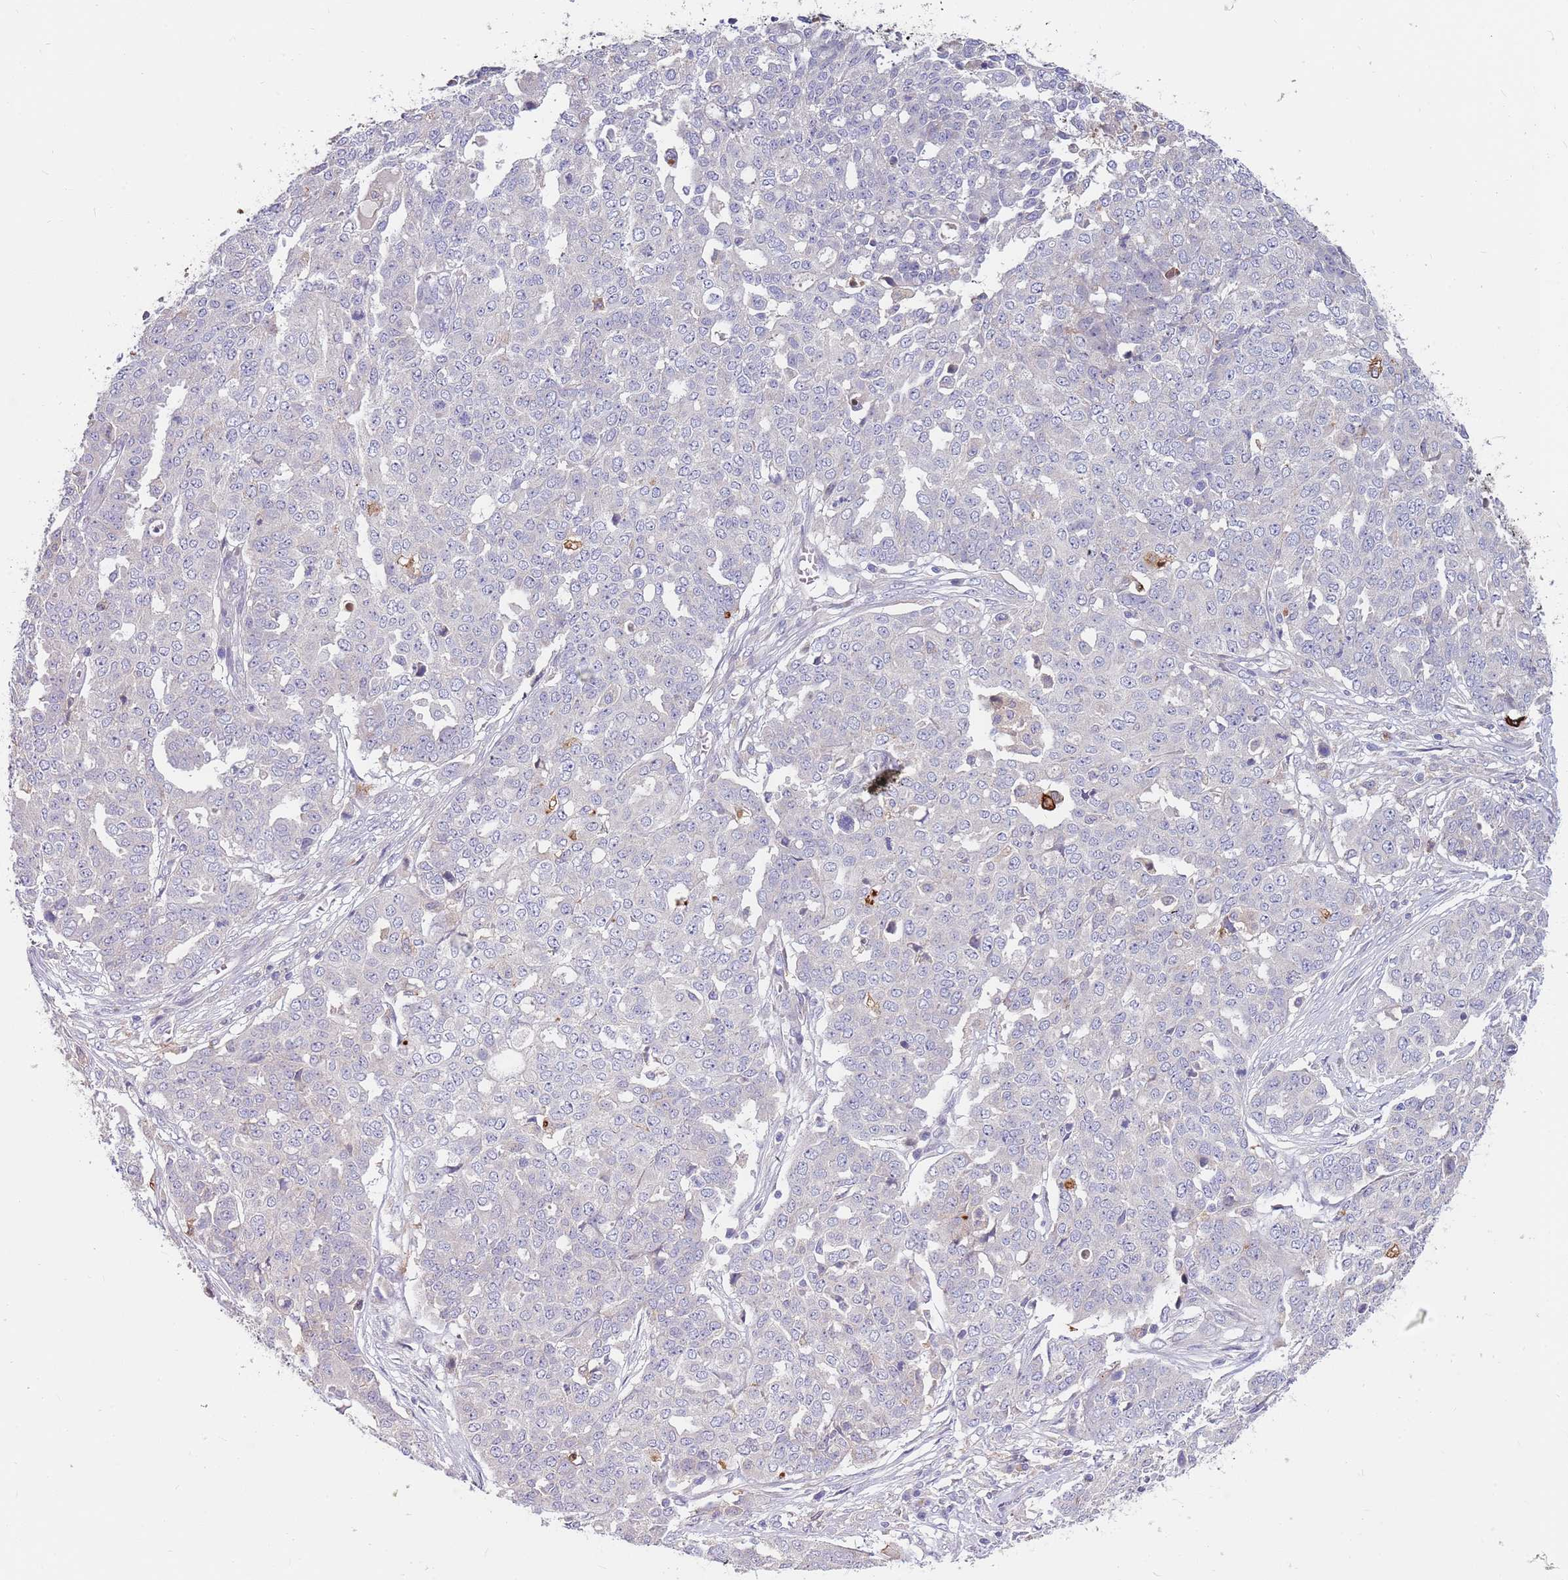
{"staining": {"intensity": "negative", "quantity": "none", "location": "none"}, "tissue": "ovarian cancer", "cell_type": "Tumor cells", "image_type": "cancer", "snomed": [{"axis": "morphology", "description": "Cystadenocarcinoma, serous, NOS"}, {"axis": "topography", "description": "Soft tissue"}, {"axis": "topography", "description": "Ovary"}], "caption": "An immunohistochemistry micrograph of ovarian cancer (serous cystadenocarcinoma) is shown. There is no staining in tumor cells of ovarian cancer (serous cystadenocarcinoma).", "gene": "BORCS5", "patient": {"sex": "female", "age": 57}}